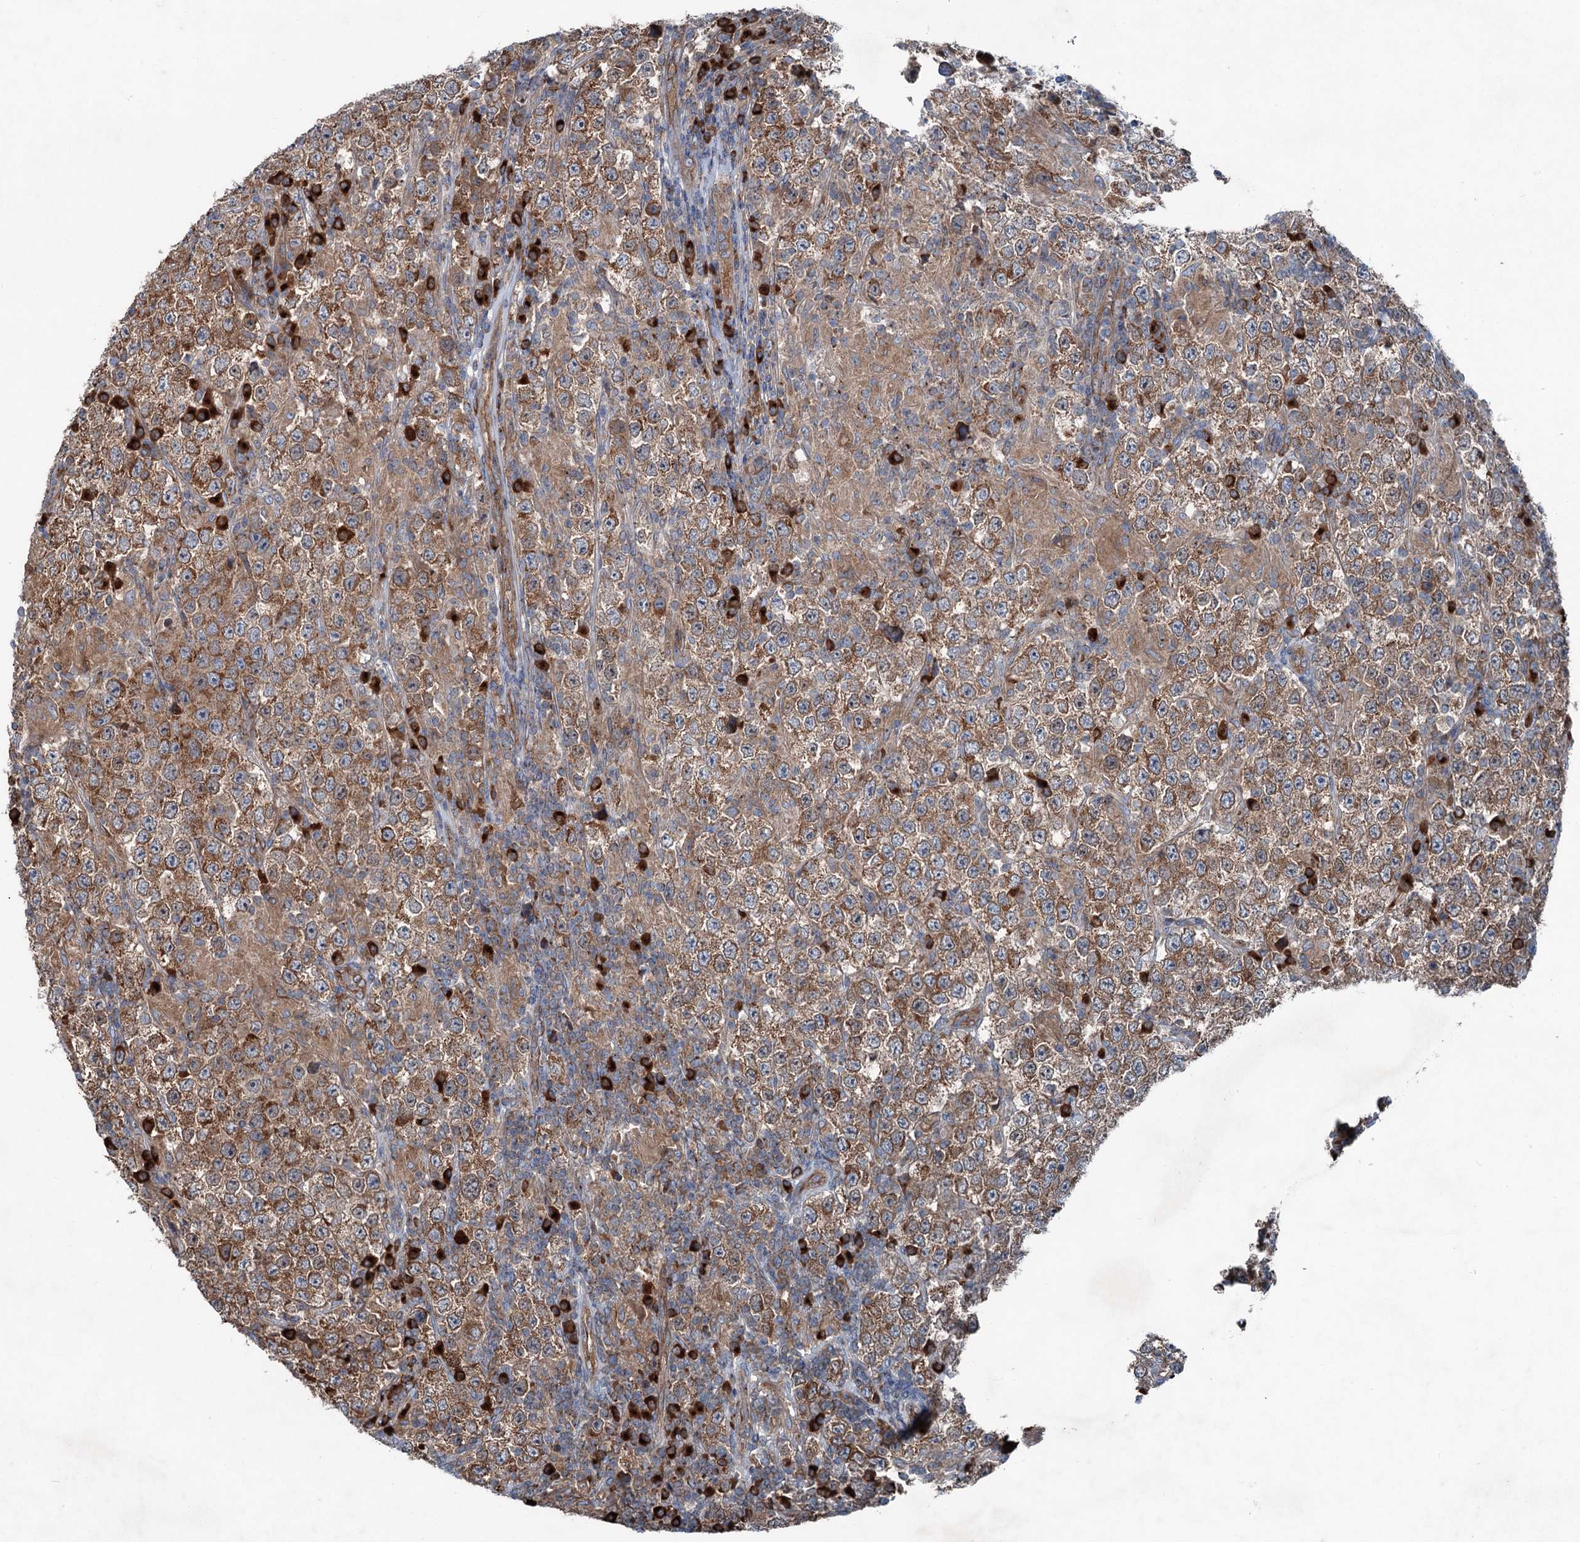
{"staining": {"intensity": "moderate", "quantity": ">75%", "location": "cytoplasmic/membranous"}, "tissue": "testis cancer", "cell_type": "Tumor cells", "image_type": "cancer", "snomed": [{"axis": "morphology", "description": "Normal tissue, NOS"}, {"axis": "morphology", "description": "Urothelial carcinoma, High grade"}, {"axis": "morphology", "description": "Seminoma, NOS"}, {"axis": "morphology", "description": "Carcinoma, Embryonal, NOS"}, {"axis": "topography", "description": "Urinary bladder"}, {"axis": "topography", "description": "Testis"}], "caption": "About >75% of tumor cells in testis cancer show moderate cytoplasmic/membranous protein expression as visualized by brown immunohistochemical staining.", "gene": "CALCOCO1", "patient": {"sex": "male", "age": 41}}